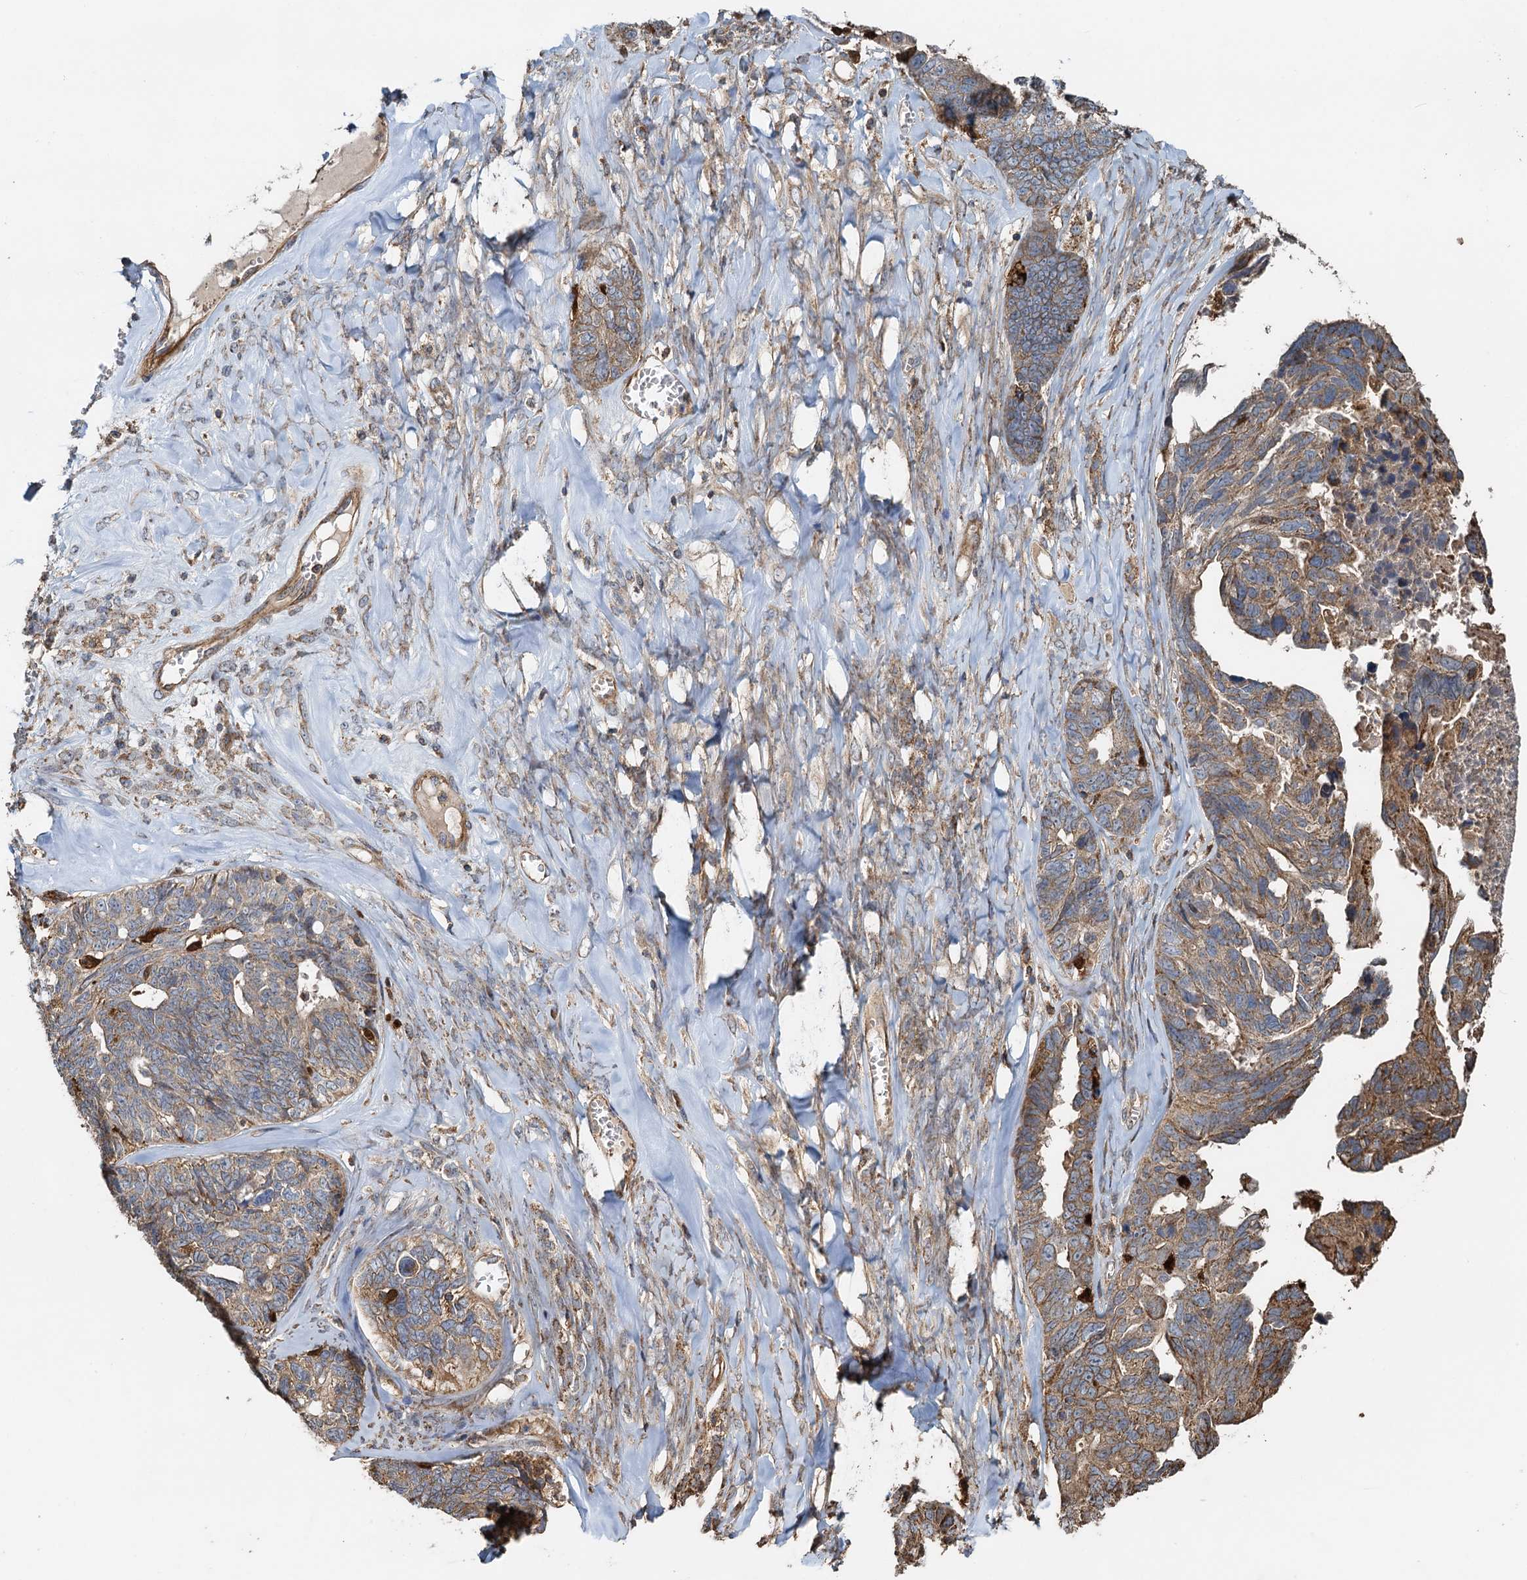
{"staining": {"intensity": "moderate", "quantity": ">75%", "location": "cytoplasmic/membranous"}, "tissue": "ovarian cancer", "cell_type": "Tumor cells", "image_type": "cancer", "snomed": [{"axis": "morphology", "description": "Cystadenocarcinoma, serous, NOS"}, {"axis": "topography", "description": "Ovary"}], "caption": "Immunohistochemistry (DAB) staining of ovarian cancer exhibits moderate cytoplasmic/membranous protein expression in approximately >75% of tumor cells.", "gene": "SDS", "patient": {"sex": "female", "age": 79}}